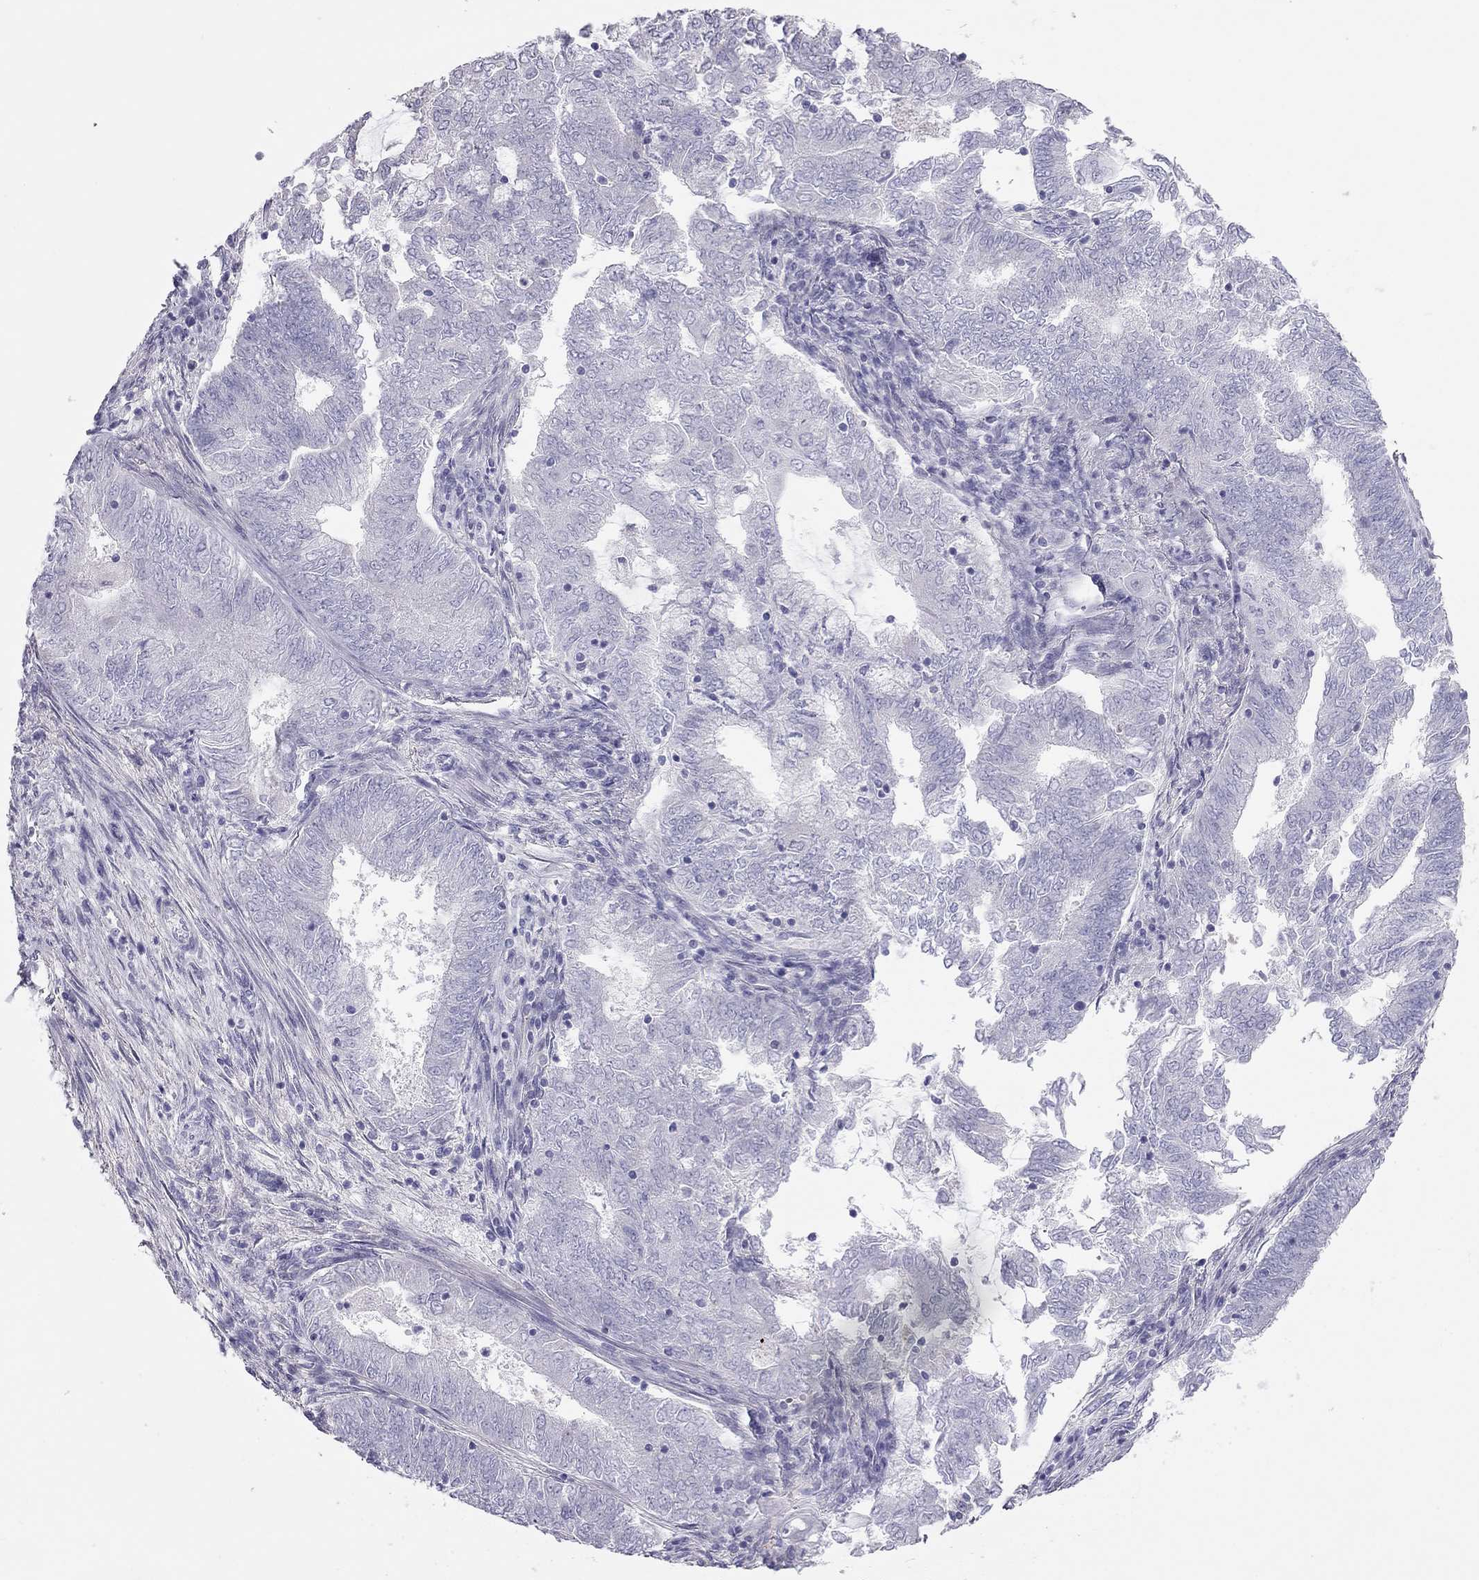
{"staining": {"intensity": "negative", "quantity": "none", "location": "none"}, "tissue": "endometrial cancer", "cell_type": "Tumor cells", "image_type": "cancer", "snomed": [{"axis": "morphology", "description": "Adenocarcinoma, NOS"}, {"axis": "topography", "description": "Endometrium"}], "caption": "A histopathology image of adenocarcinoma (endometrial) stained for a protein shows no brown staining in tumor cells.", "gene": "SPATA12", "patient": {"sex": "female", "age": 62}}